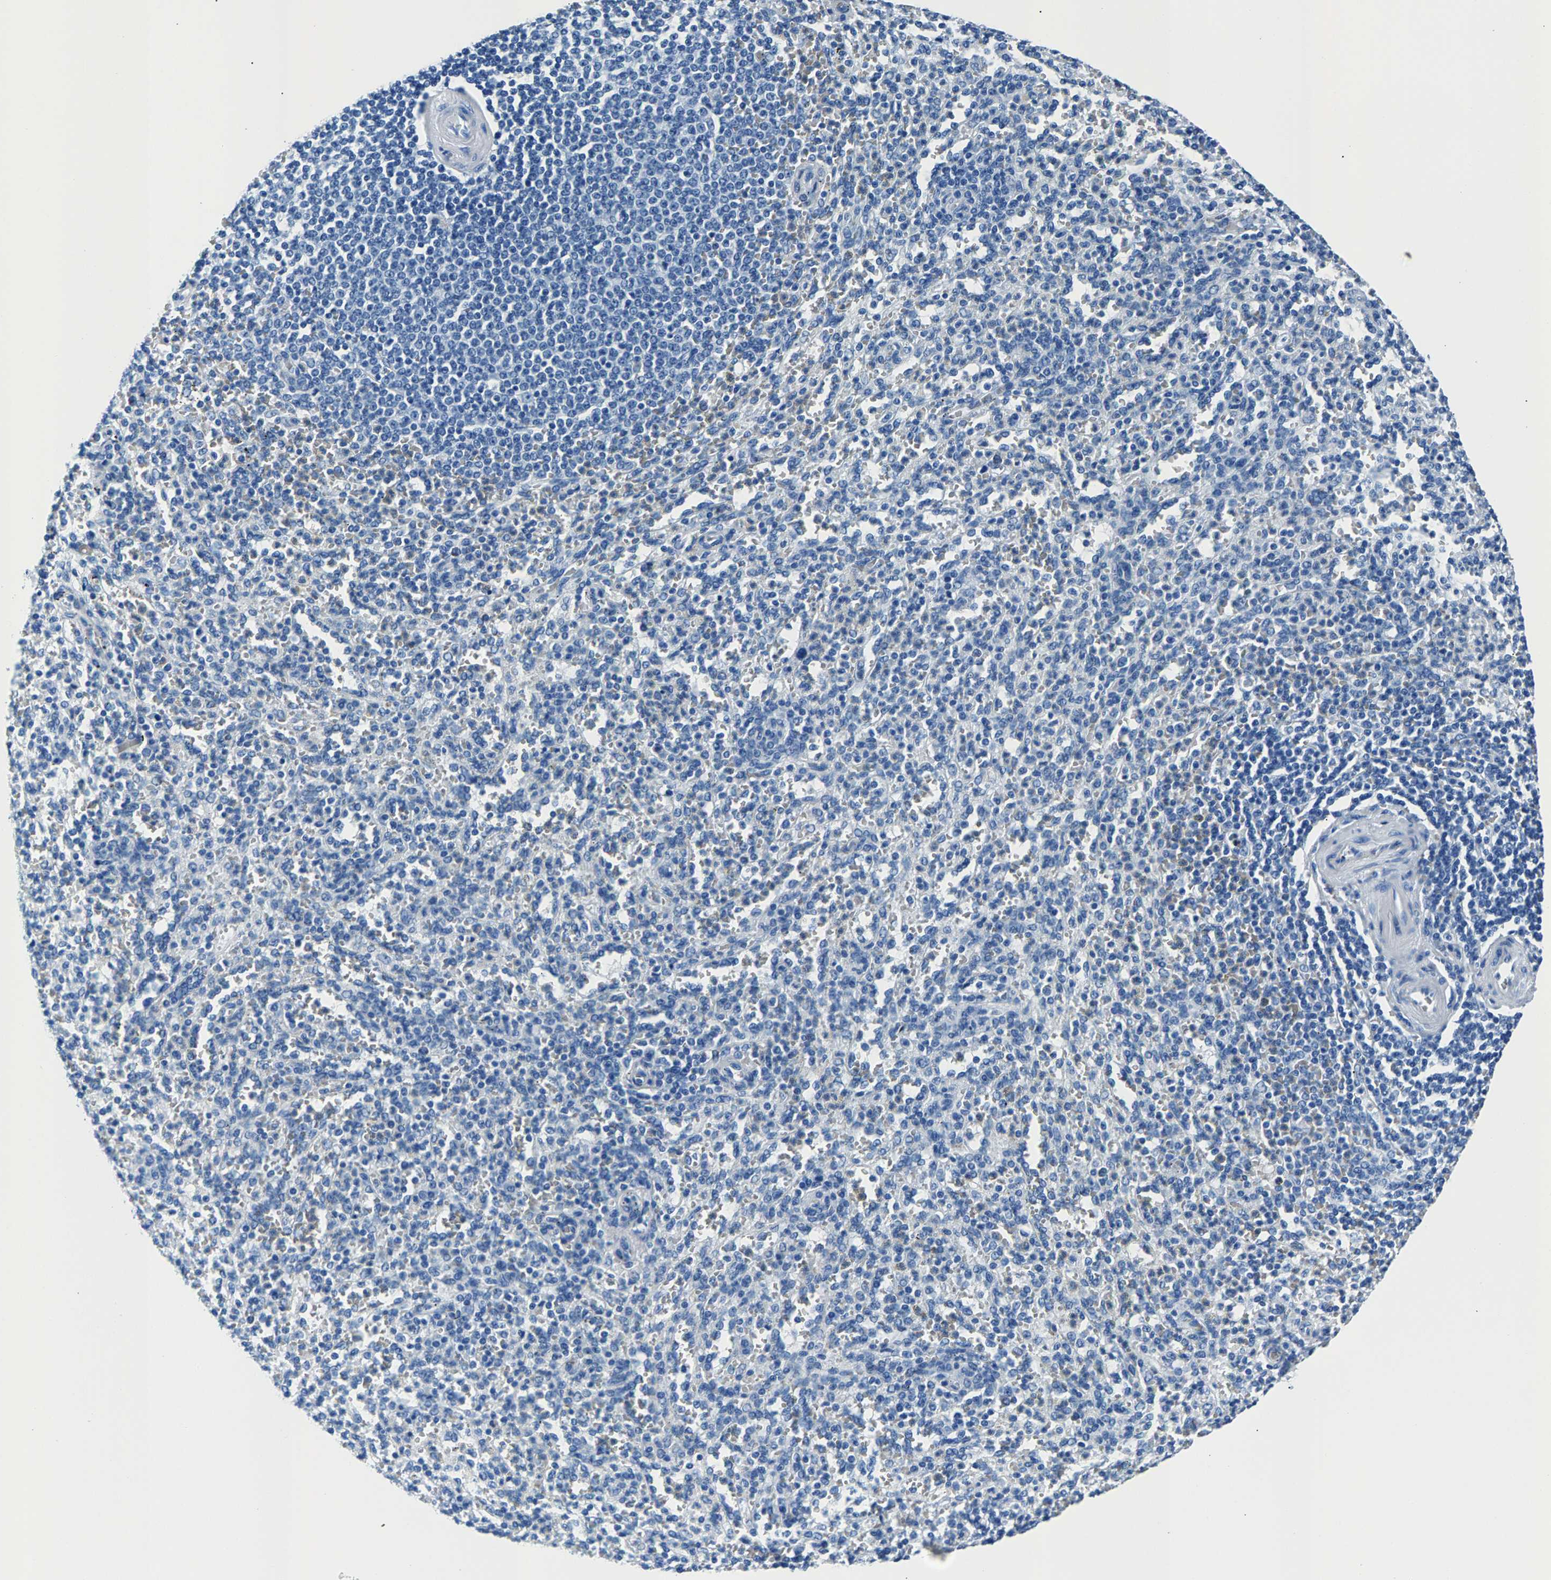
{"staining": {"intensity": "weak", "quantity": "<25%", "location": "cytoplasmic/membranous"}, "tissue": "spleen", "cell_type": "Cells in red pulp", "image_type": "normal", "snomed": [{"axis": "morphology", "description": "Normal tissue, NOS"}, {"axis": "topography", "description": "Spleen"}], "caption": "Immunohistochemistry (IHC) photomicrograph of normal spleen: spleen stained with DAB shows no significant protein staining in cells in red pulp.", "gene": "CPS1", "patient": {"sex": "male", "age": 36}}